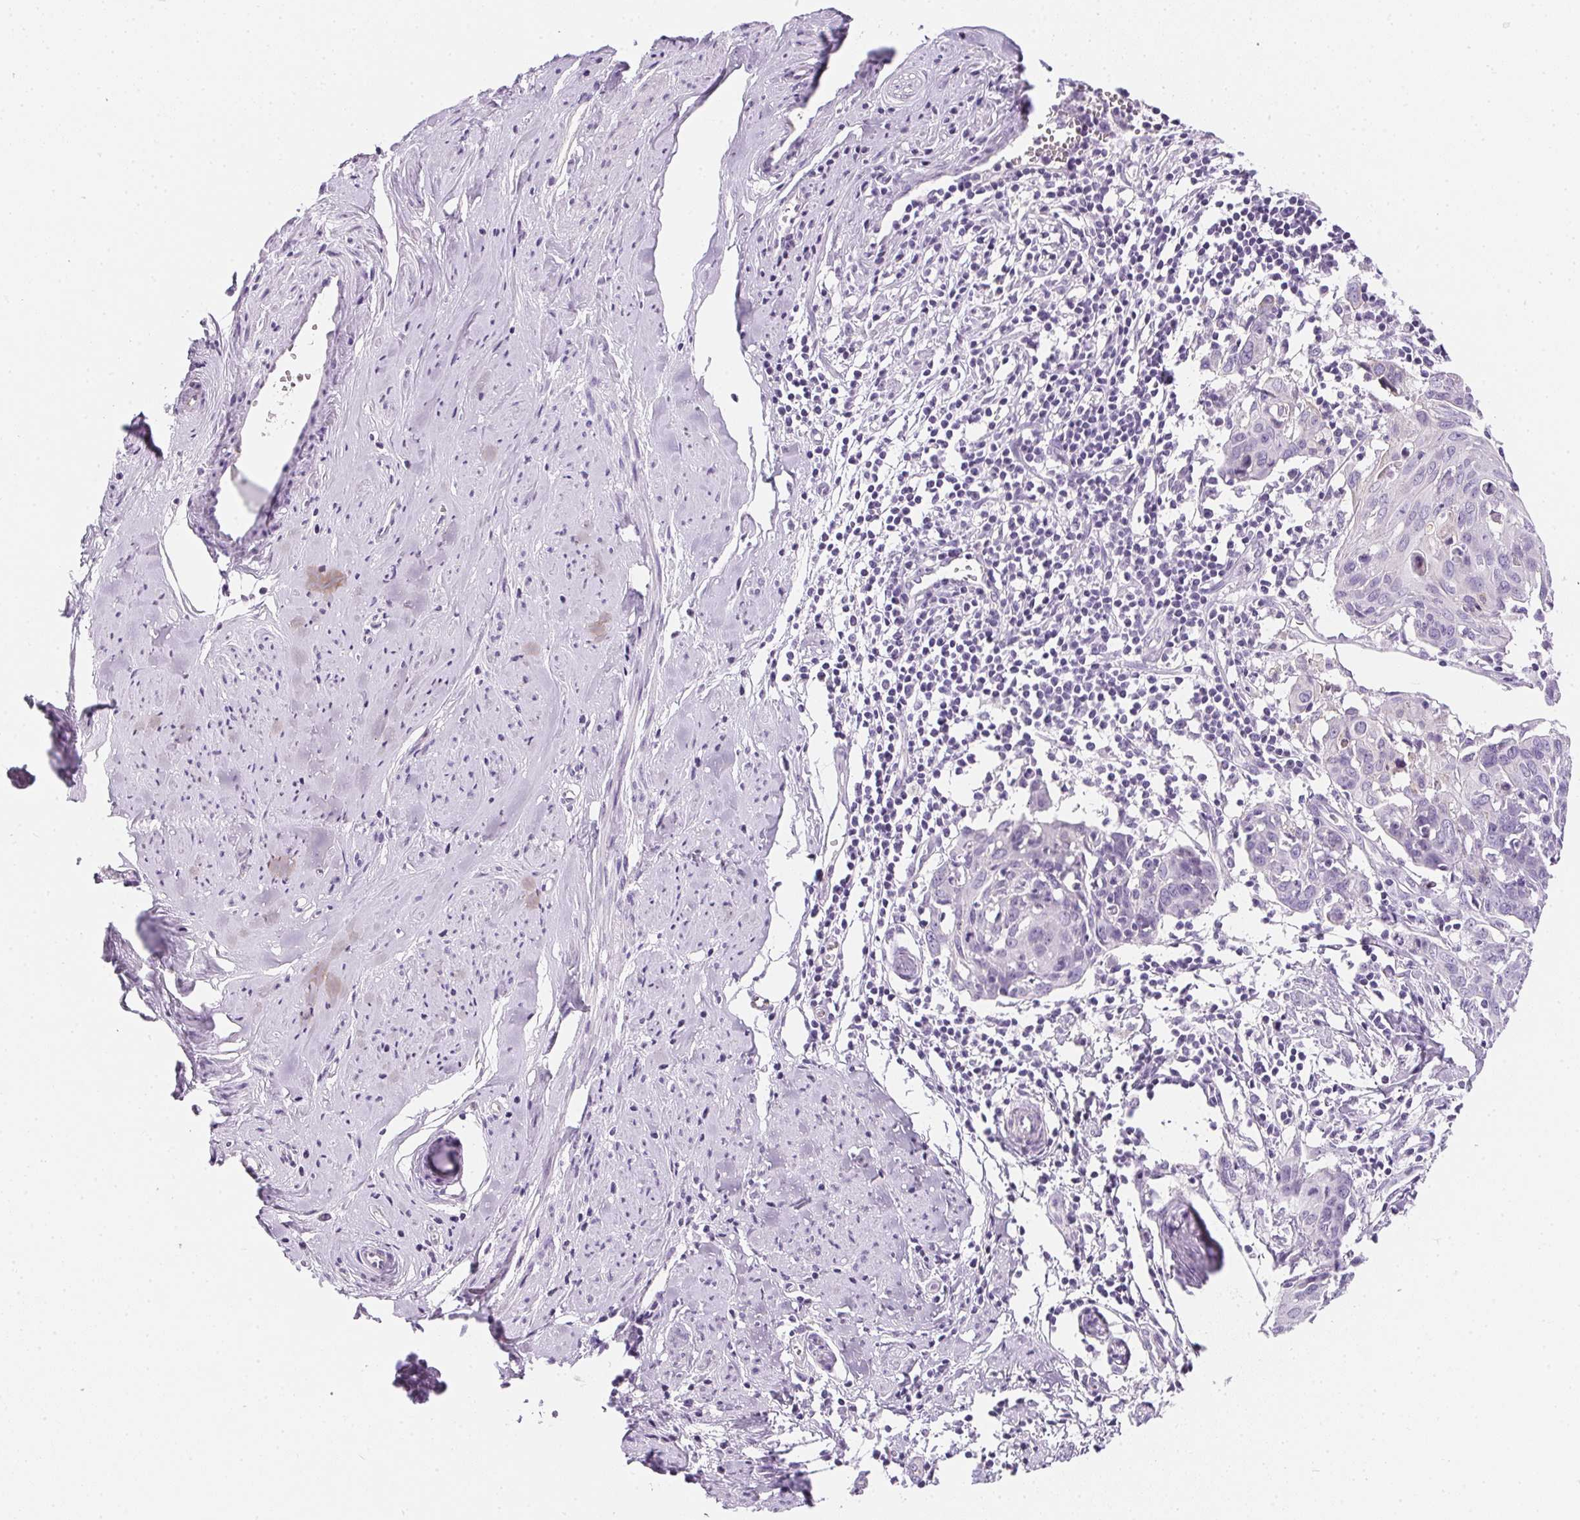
{"staining": {"intensity": "negative", "quantity": "none", "location": "none"}, "tissue": "cervical cancer", "cell_type": "Tumor cells", "image_type": "cancer", "snomed": [{"axis": "morphology", "description": "Squamous cell carcinoma, NOS"}, {"axis": "topography", "description": "Cervix"}], "caption": "There is no significant positivity in tumor cells of squamous cell carcinoma (cervical).", "gene": "AQP5", "patient": {"sex": "female", "age": 62}}